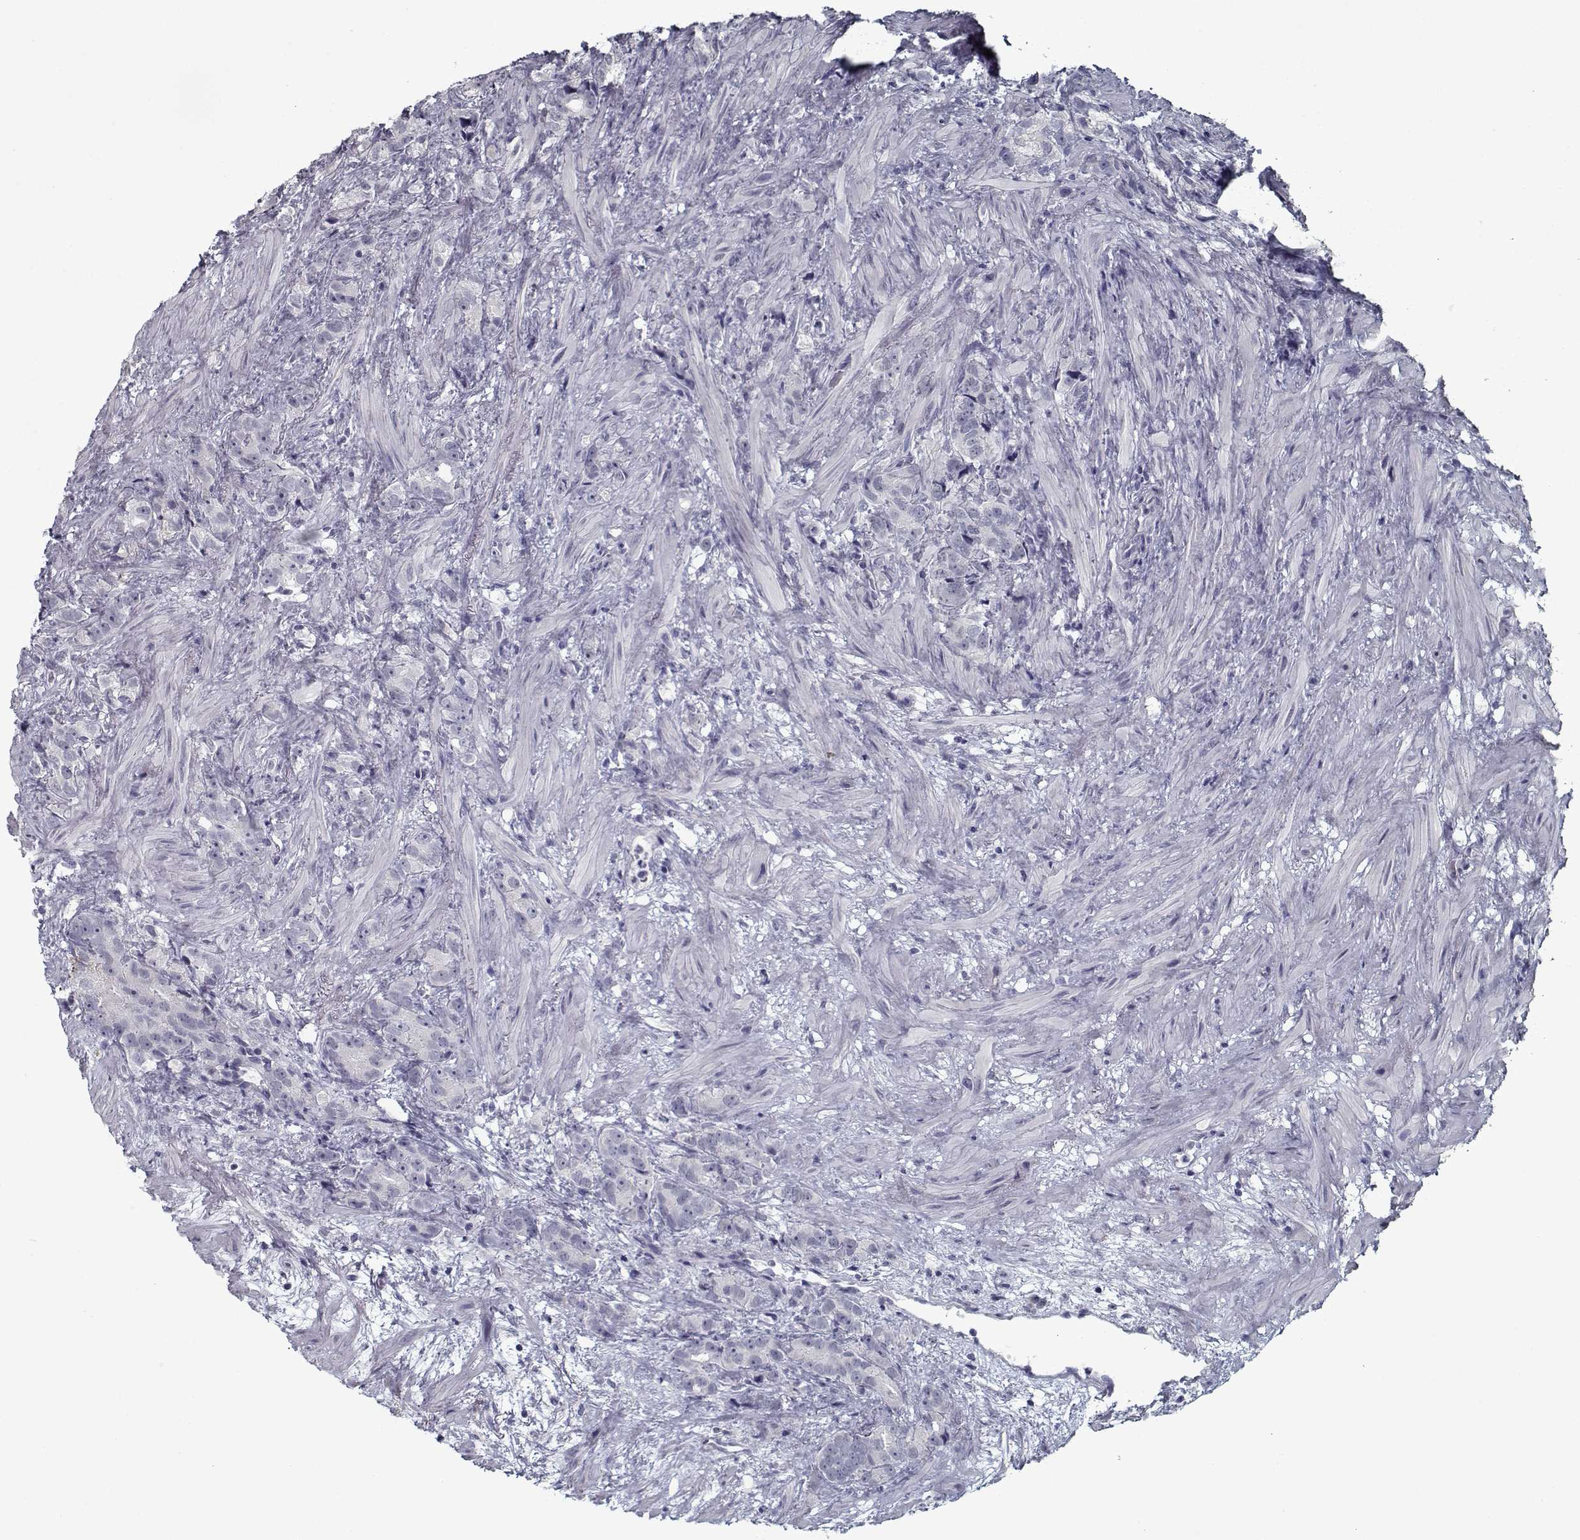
{"staining": {"intensity": "negative", "quantity": "none", "location": "none"}, "tissue": "prostate cancer", "cell_type": "Tumor cells", "image_type": "cancer", "snomed": [{"axis": "morphology", "description": "Adenocarcinoma, High grade"}, {"axis": "topography", "description": "Prostate"}], "caption": "IHC of human prostate cancer (adenocarcinoma (high-grade)) demonstrates no expression in tumor cells.", "gene": "SEC16B", "patient": {"sex": "male", "age": 90}}